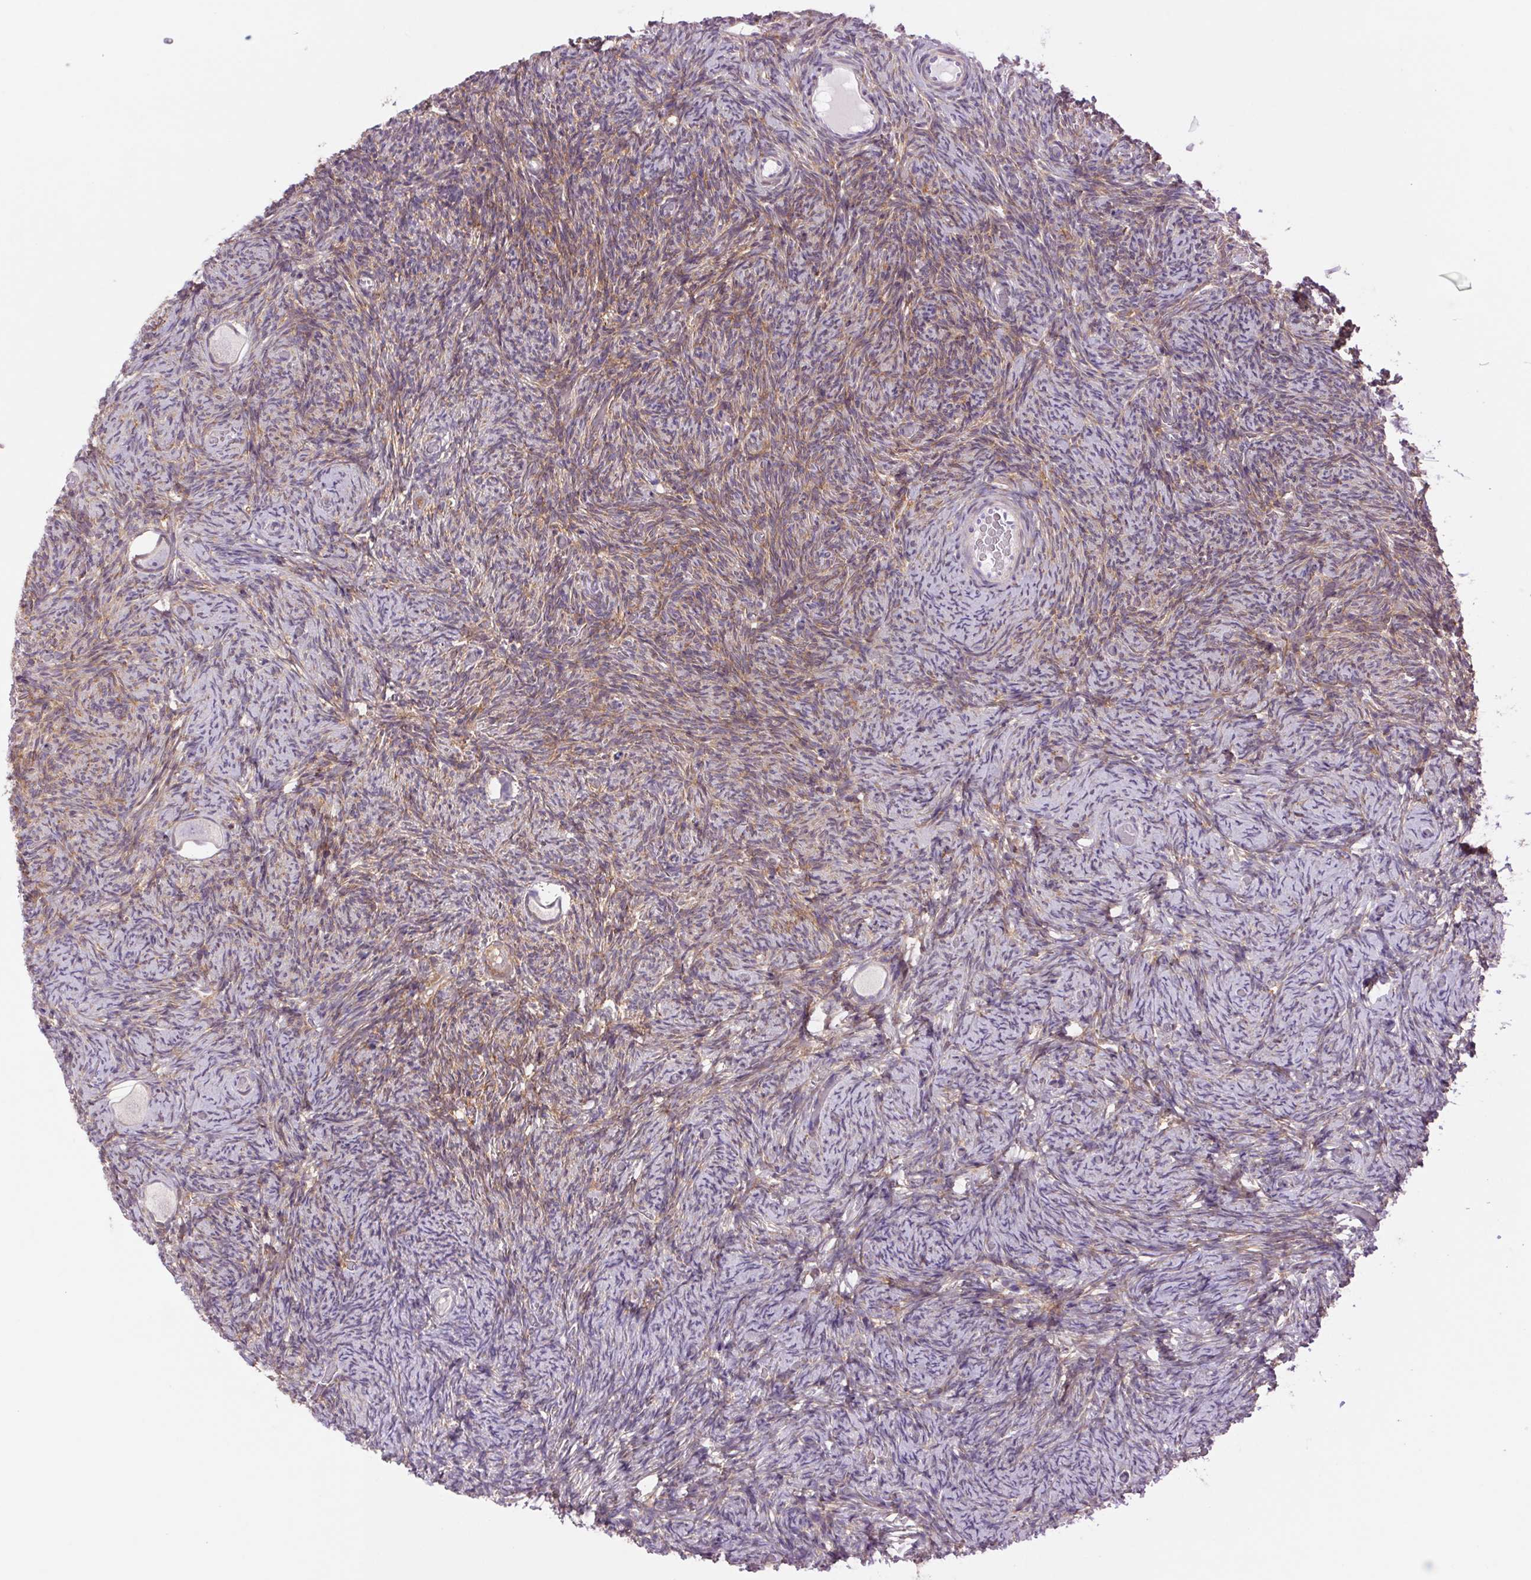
{"staining": {"intensity": "negative", "quantity": "none", "location": "none"}, "tissue": "ovary", "cell_type": "Follicle cells", "image_type": "normal", "snomed": [{"axis": "morphology", "description": "Normal tissue, NOS"}, {"axis": "topography", "description": "Ovary"}], "caption": "Immunohistochemistry (IHC) micrograph of normal ovary stained for a protein (brown), which displays no positivity in follicle cells.", "gene": "SOWAHC", "patient": {"sex": "female", "age": 34}}